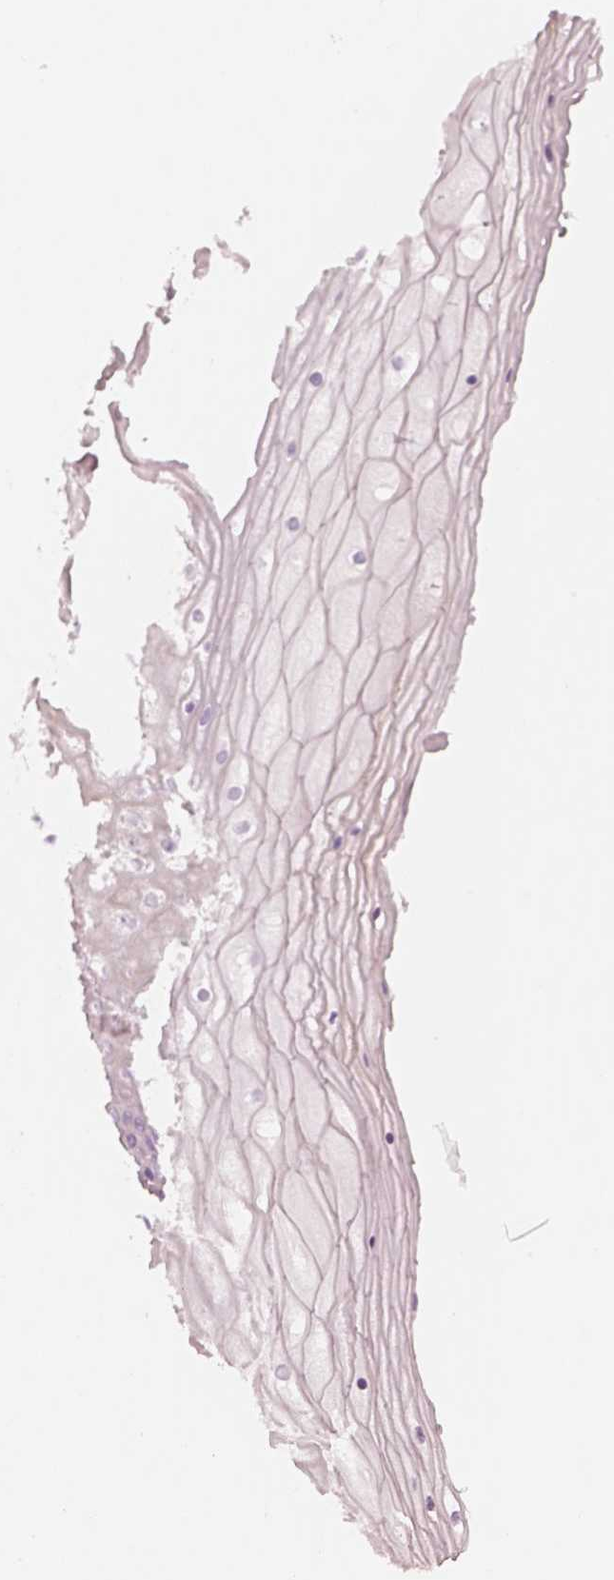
{"staining": {"intensity": "negative", "quantity": "none", "location": "none"}, "tissue": "vagina", "cell_type": "Squamous epithelial cells", "image_type": "normal", "snomed": [{"axis": "morphology", "description": "Normal tissue, NOS"}, {"axis": "topography", "description": "Vagina"}], "caption": "Photomicrograph shows no protein expression in squamous epithelial cells of unremarkable vagina.", "gene": "PON3", "patient": {"sex": "female", "age": 52}}